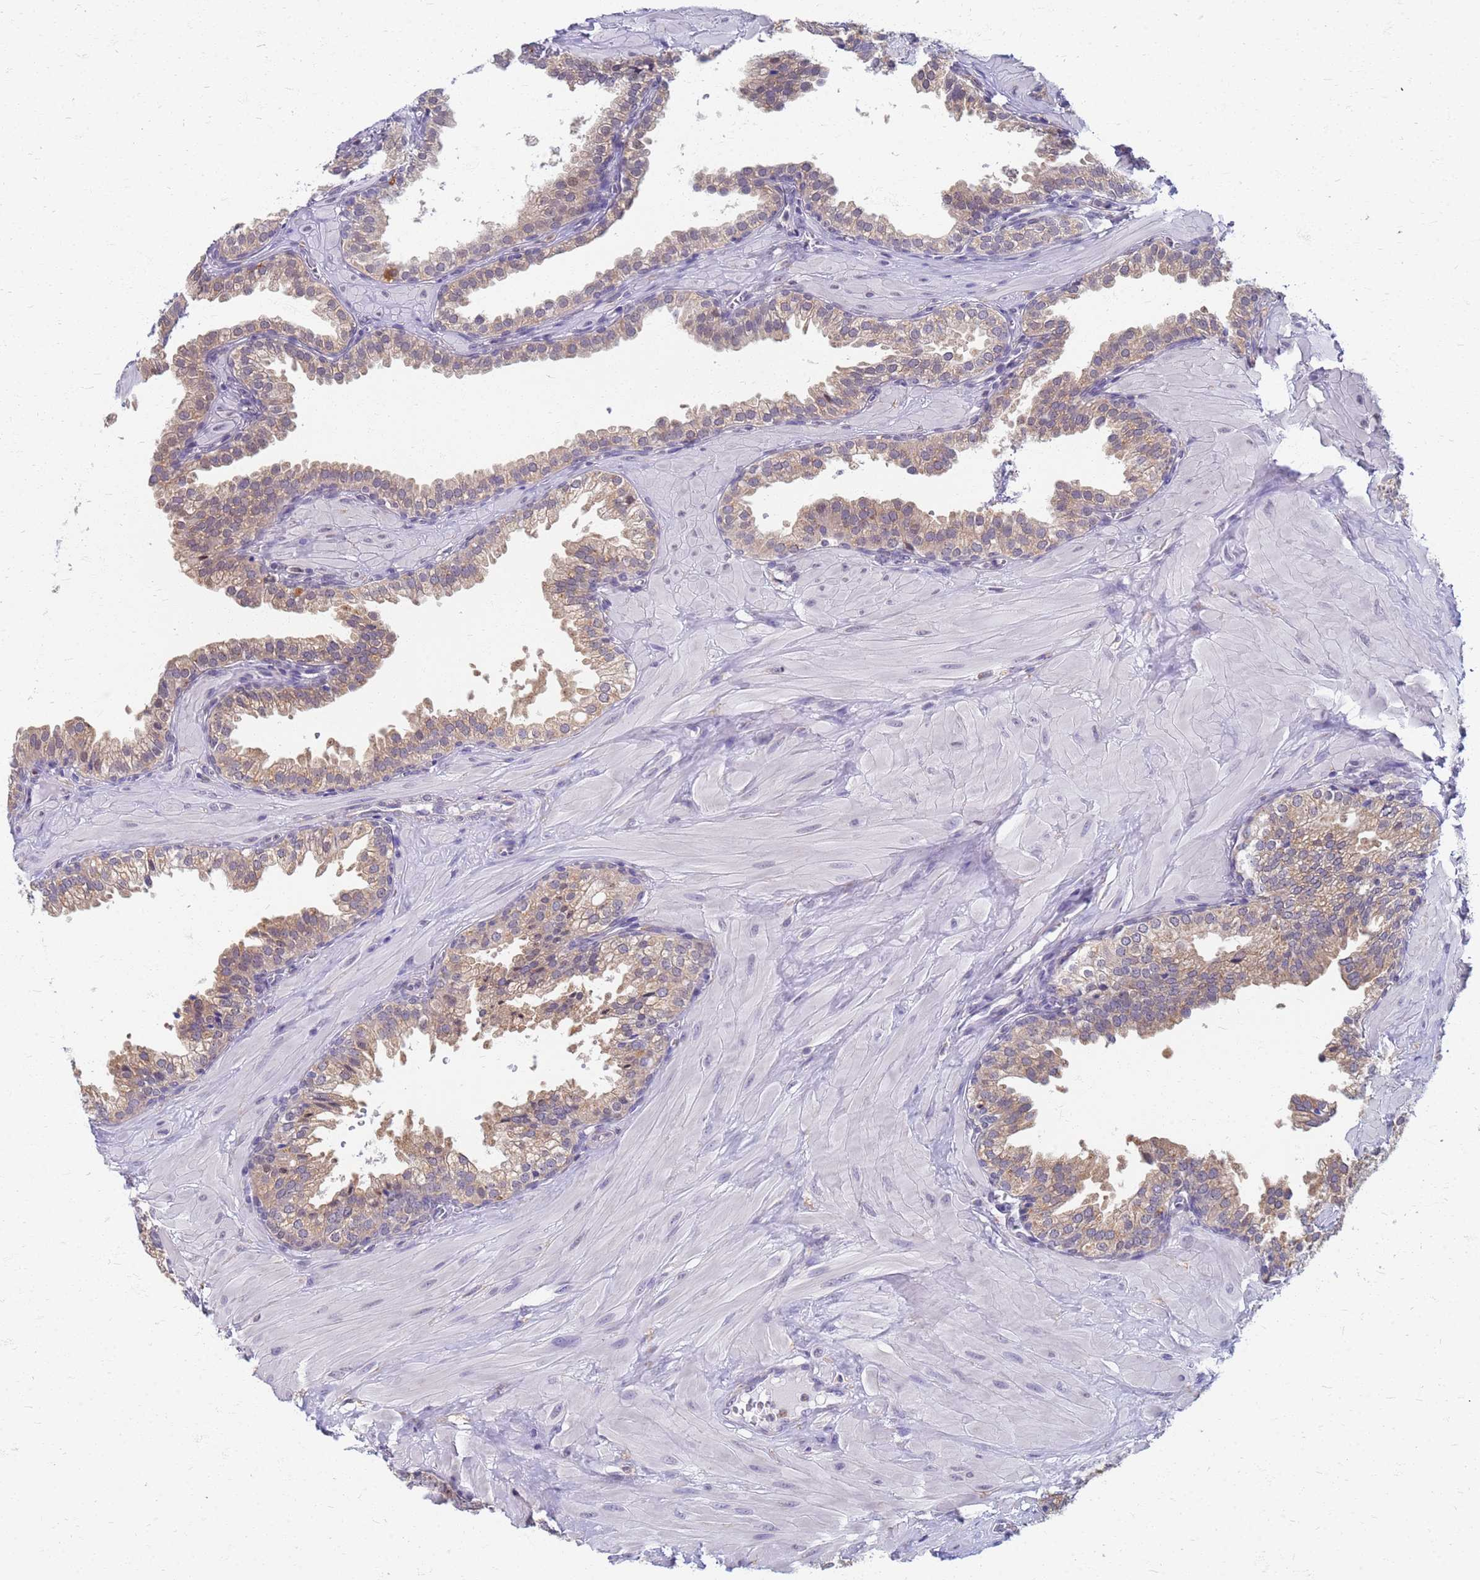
{"staining": {"intensity": "weak", "quantity": "25%-75%", "location": "cytoplasmic/membranous"}, "tissue": "prostate", "cell_type": "Glandular cells", "image_type": "normal", "snomed": [{"axis": "morphology", "description": "Normal tissue, NOS"}, {"axis": "topography", "description": "Prostate"}, {"axis": "topography", "description": "Peripheral nerve tissue"}], "caption": "Glandular cells demonstrate weak cytoplasmic/membranous staining in about 25%-75% of cells in normal prostate. (IHC, brightfield microscopy, high magnification).", "gene": "ATP6V1E1", "patient": {"sex": "male", "age": 55}}